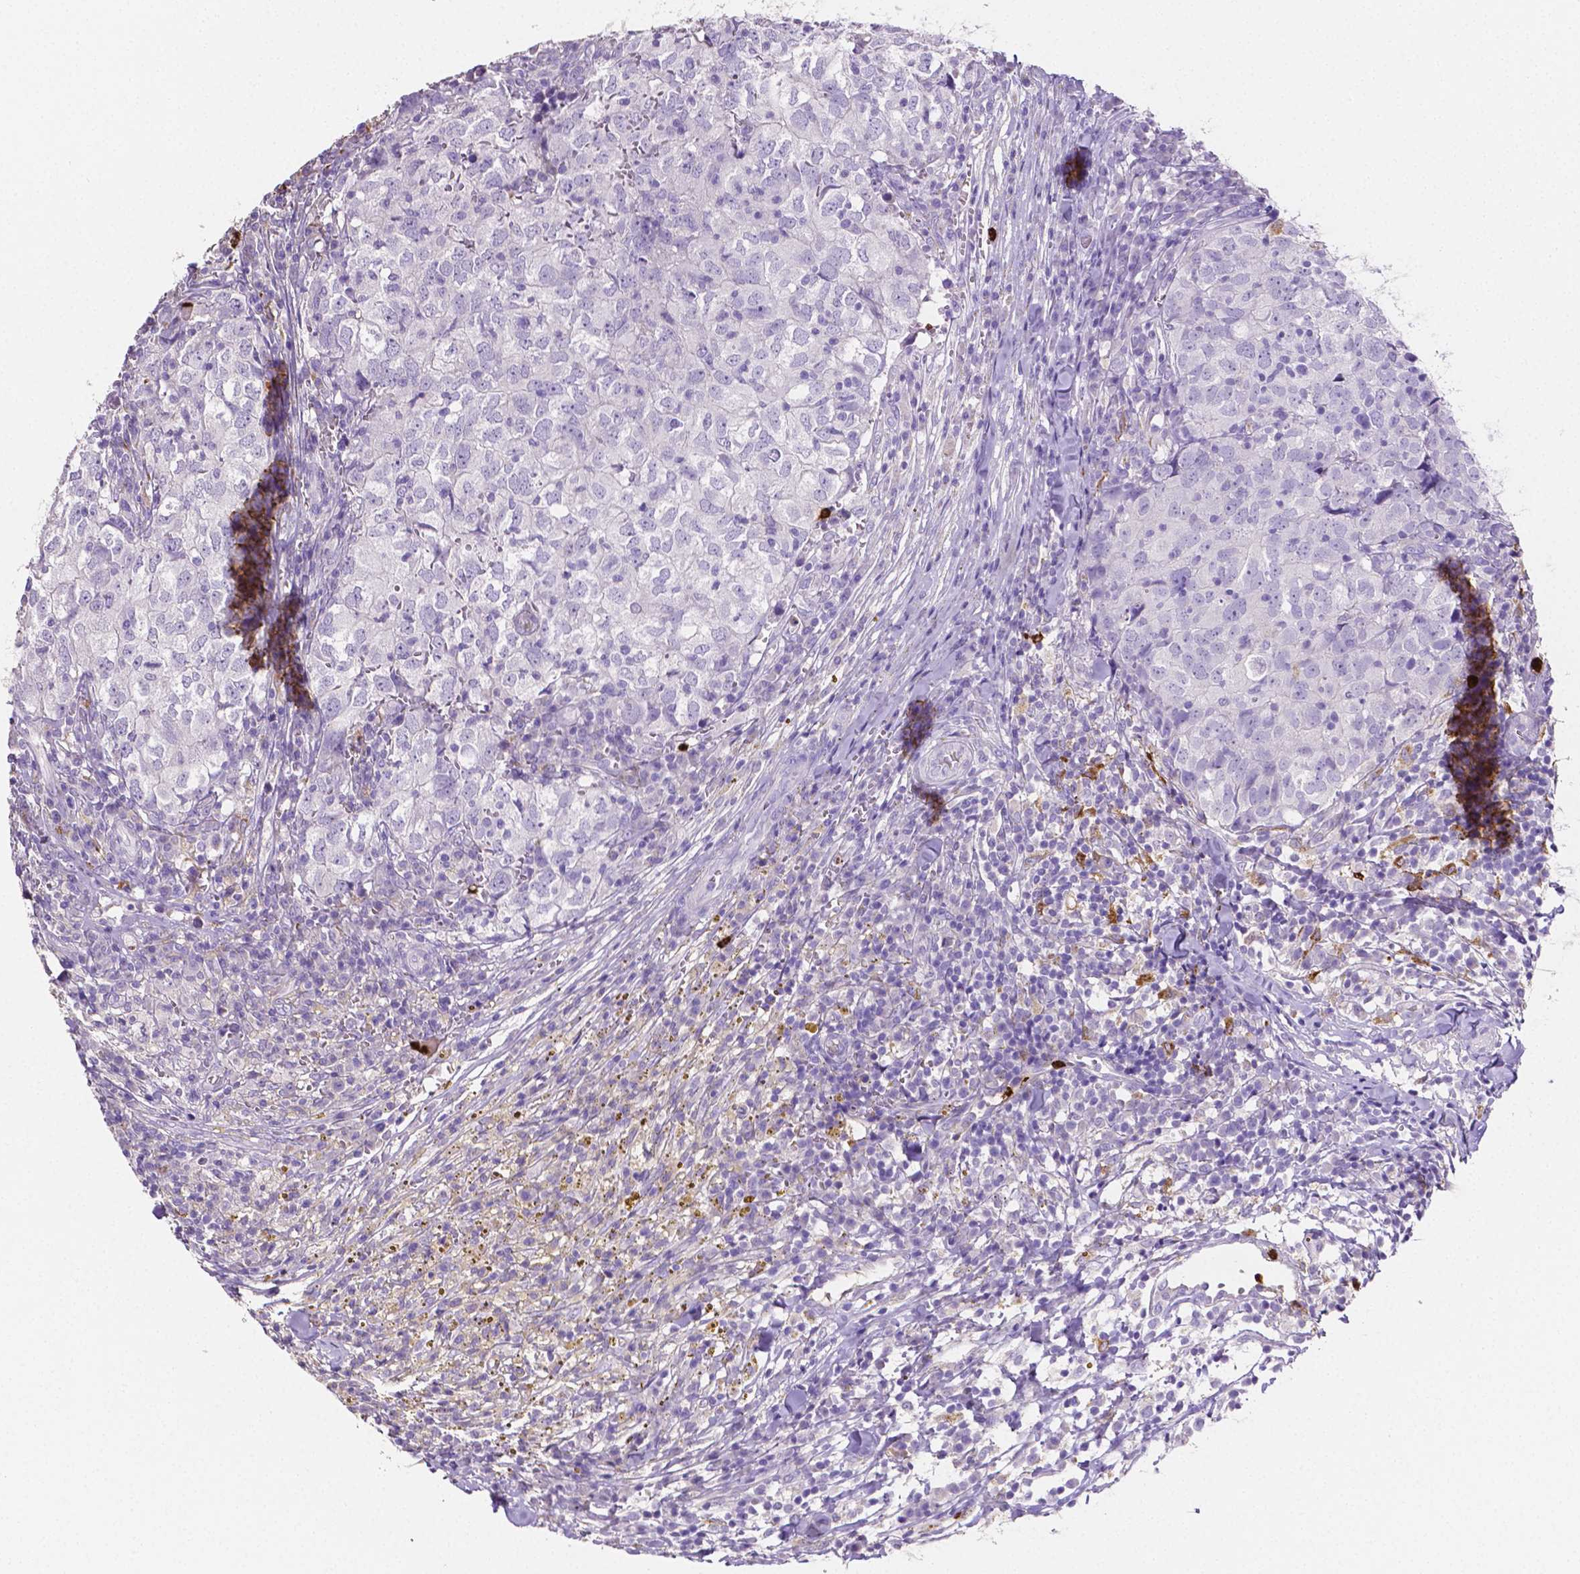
{"staining": {"intensity": "negative", "quantity": "none", "location": "none"}, "tissue": "breast cancer", "cell_type": "Tumor cells", "image_type": "cancer", "snomed": [{"axis": "morphology", "description": "Duct carcinoma"}, {"axis": "topography", "description": "Breast"}], "caption": "This is an immunohistochemistry (IHC) histopathology image of human intraductal carcinoma (breast). There is no positivity in tumor cells.", "gene": "MMP9", "patient": {"sex": "female", "age": 30}}